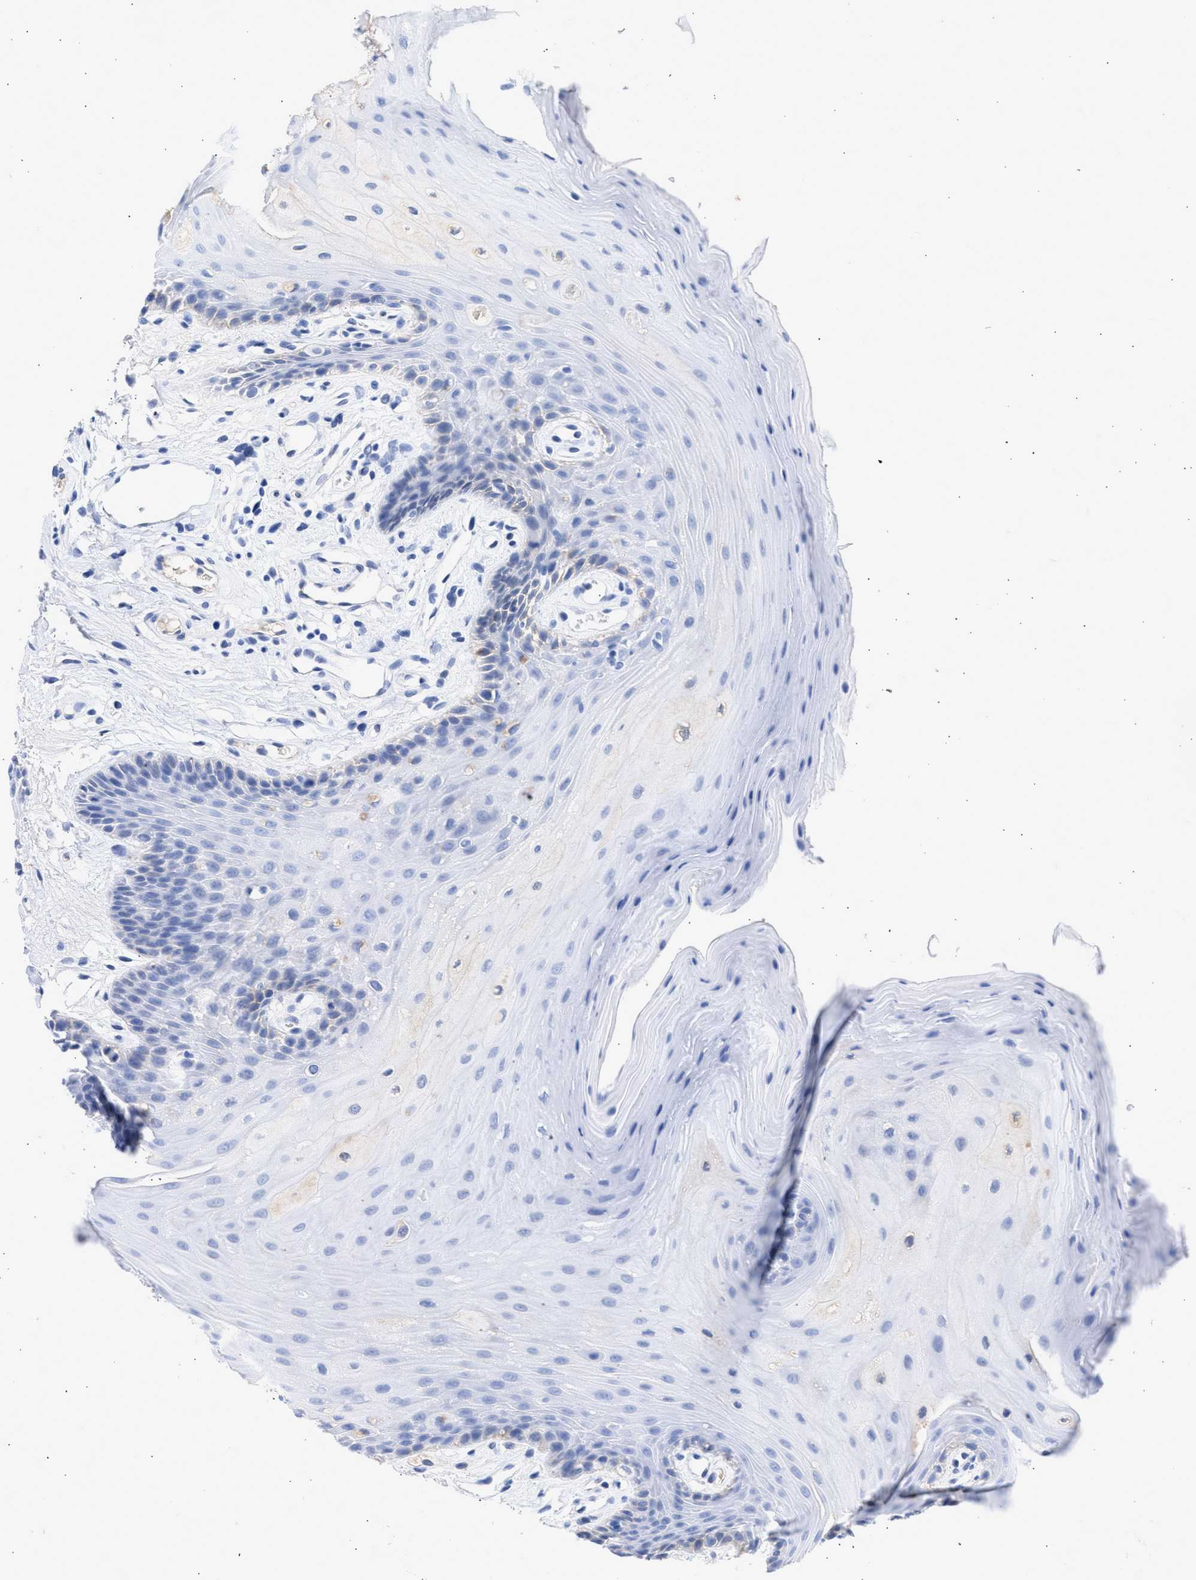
{"staining": {"intensity": "negative", "quantity": "none", "location": "none"}, "tissue": "oral mucosa", "cell_type": "Squamous epithelial cells", "image_type": "normal", "snomed": [{"axis": "morphology", "description": "Normal tissue, NOS"}, {"axis": "morphology", "description": "Squamous cell carcinoma, NOS"}, {"axis": "topography", "description": "Oral tissue"}, {"axis": "topography", "description": "Head-Neck"}], "caption": "High magnification brightfield microscopy of unremarkable oral mucosa stained with DAB (brown) and counterstained with hematoxylin (blue): squamous epithelial cells show no significant positivity.", "gene": "RSPH1", "patient": {"sex": "male", "age": 71}}